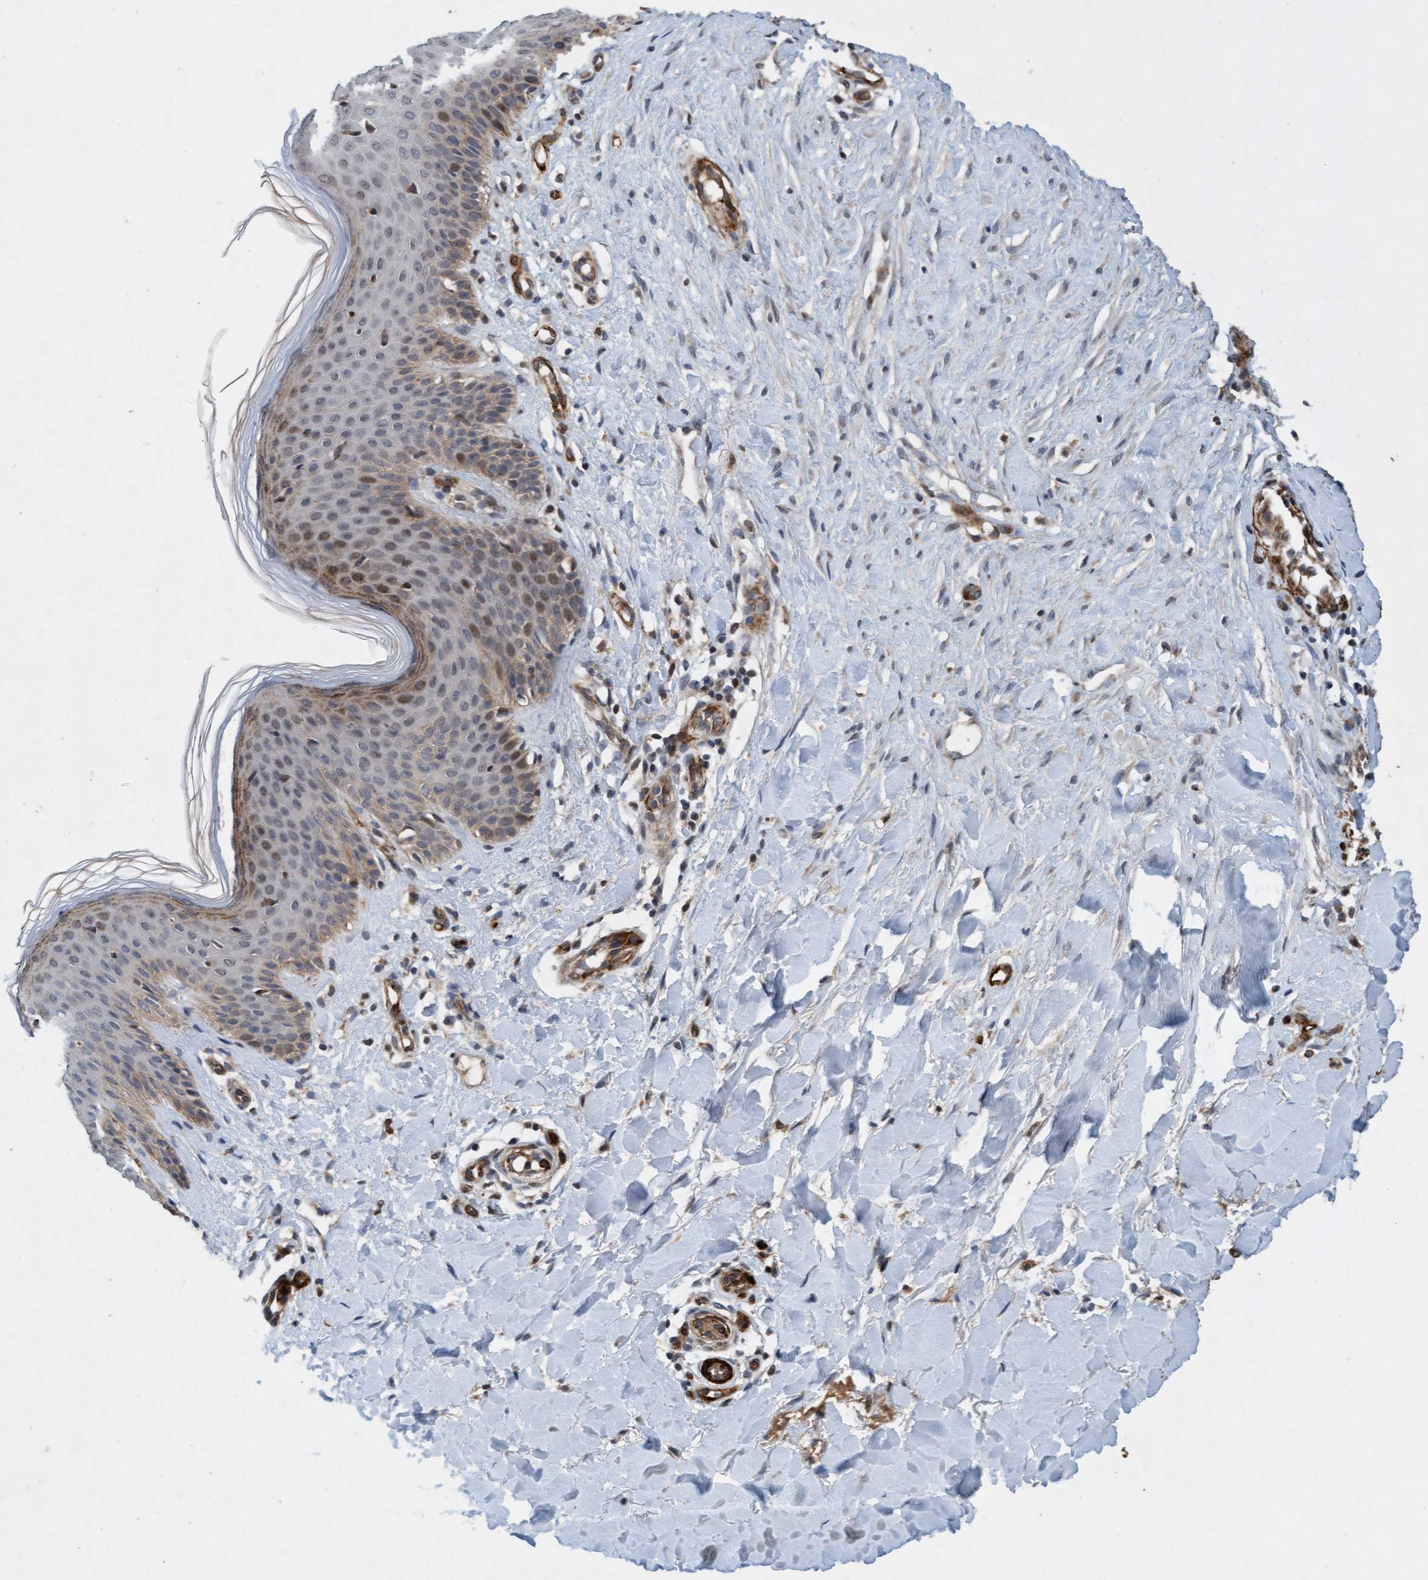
{"staining": {"intensity": "moderate", "quantity": ">75%", "location": "cytoplasmic/membranous"}, "tissue": "skin", "cell_type": "Fibroblasts", "image_type": "normal", "snomed": [{"axis": "morphology", "description": "Normal tissue, NOS"}, {"axis": "topography", "description": "Skin"}], "caption": "IHC staining of unremarkable skin, which displays medium levels of moderate cytoplasmic/membranous expression in about >75% of fibroblasts indicating moderate cytoplasmic/membranous protein positivity. The staining was performed using DAB (brown) for protein detection and nuclei were counterstained in hematoxylin (blue).", "gene": "TMEM70", "patient": {"sex": "male", "age": 41}}